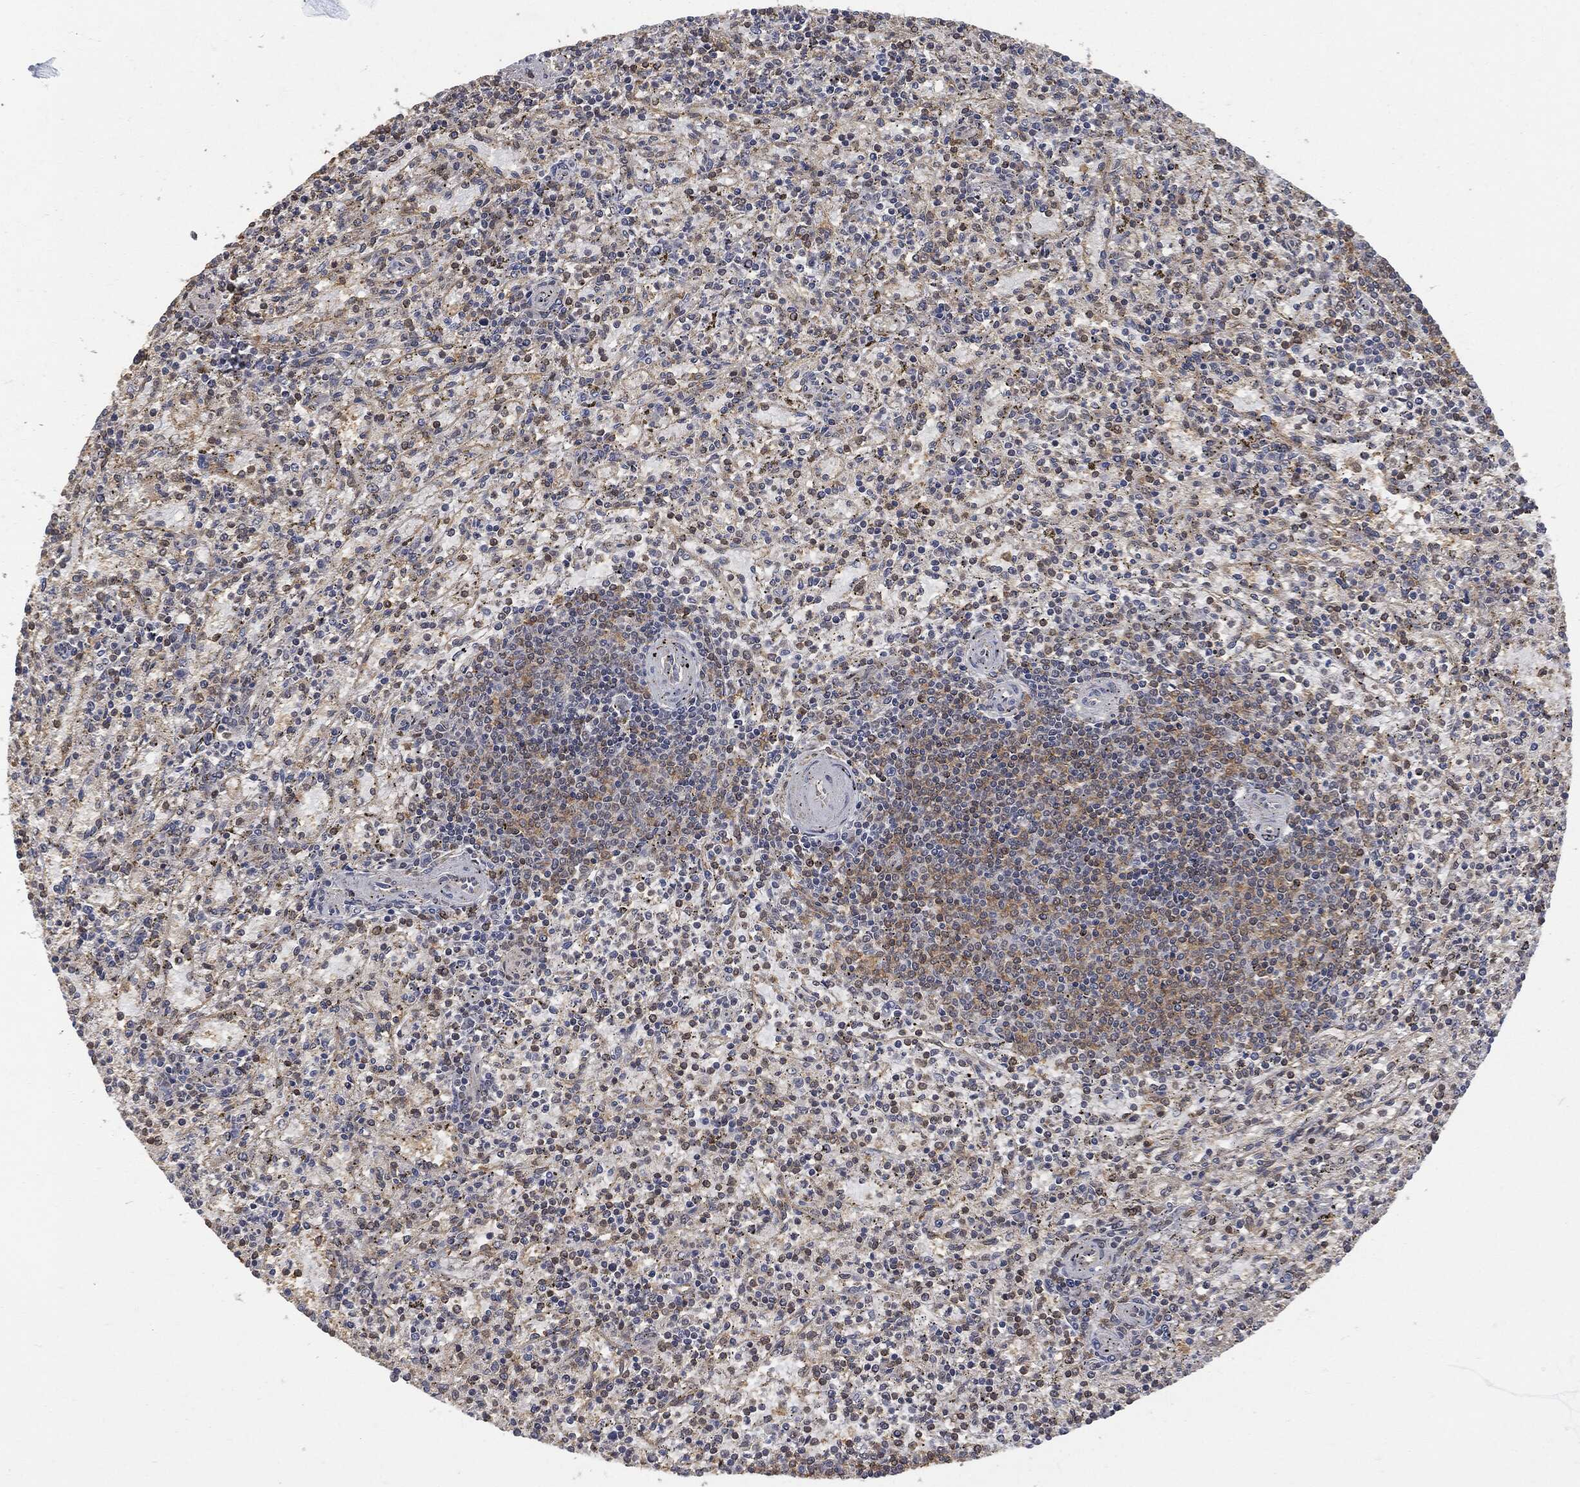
{"staining": {"intensity": "strong", "quantity": "<25%", "location": "cytoplasmic/membranous"}, "tissue": "spleen", "cell_type": "Cells in red pulp", "image_type": "normal", "snomed": [{"axis": "morphology", "description": "Normal tissue, NOS"}, {"axis": "topography", "description": "Spleen"}], "caption": "Protein expression analysis of benign spleen exhibits strong cytoplasmic/membranous positivity in about <25% of cells in red pulp.", "gene": "PSMB10", "patient": {"sex": "female", "age": 37}}